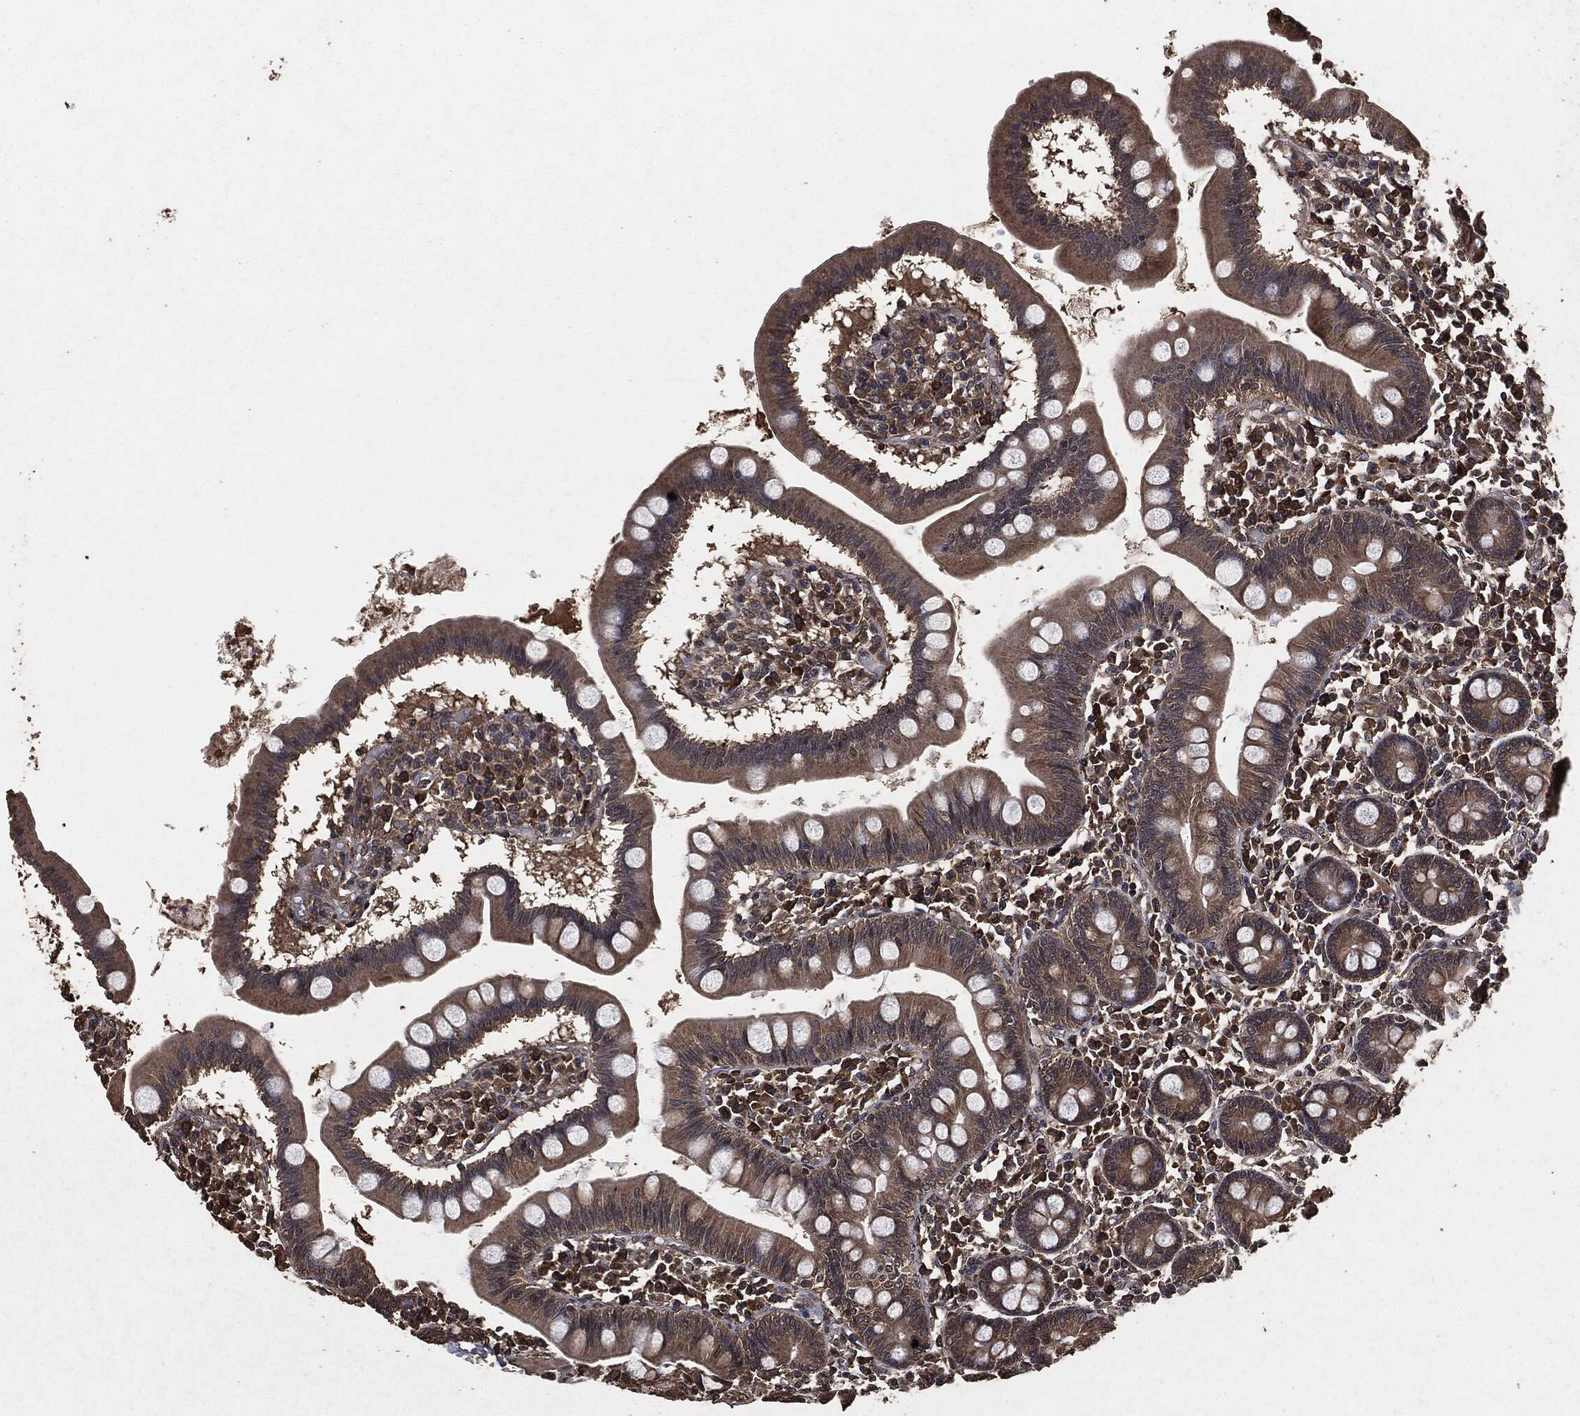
{"staining": {"intensity": "moderate", "quantity": "25%-75%", "location": "cytoplasmic/membranous"}, "tissue": "small intestine", "cell_type": "Glandular cells", "image_type": "normal", "snomed": [{"axis": "morphology", "description": "Normal tissue, NOS"}, {"axis": "topography", "description": "Small intestine"}], "caption": "Moderate cytoplasmic/membranous protein expression is appreciated in approximately 25%-75% of glandular cells in small intestine.", "gene": "AKT1S1", "patient": {"sex": "male", "age": 88}}